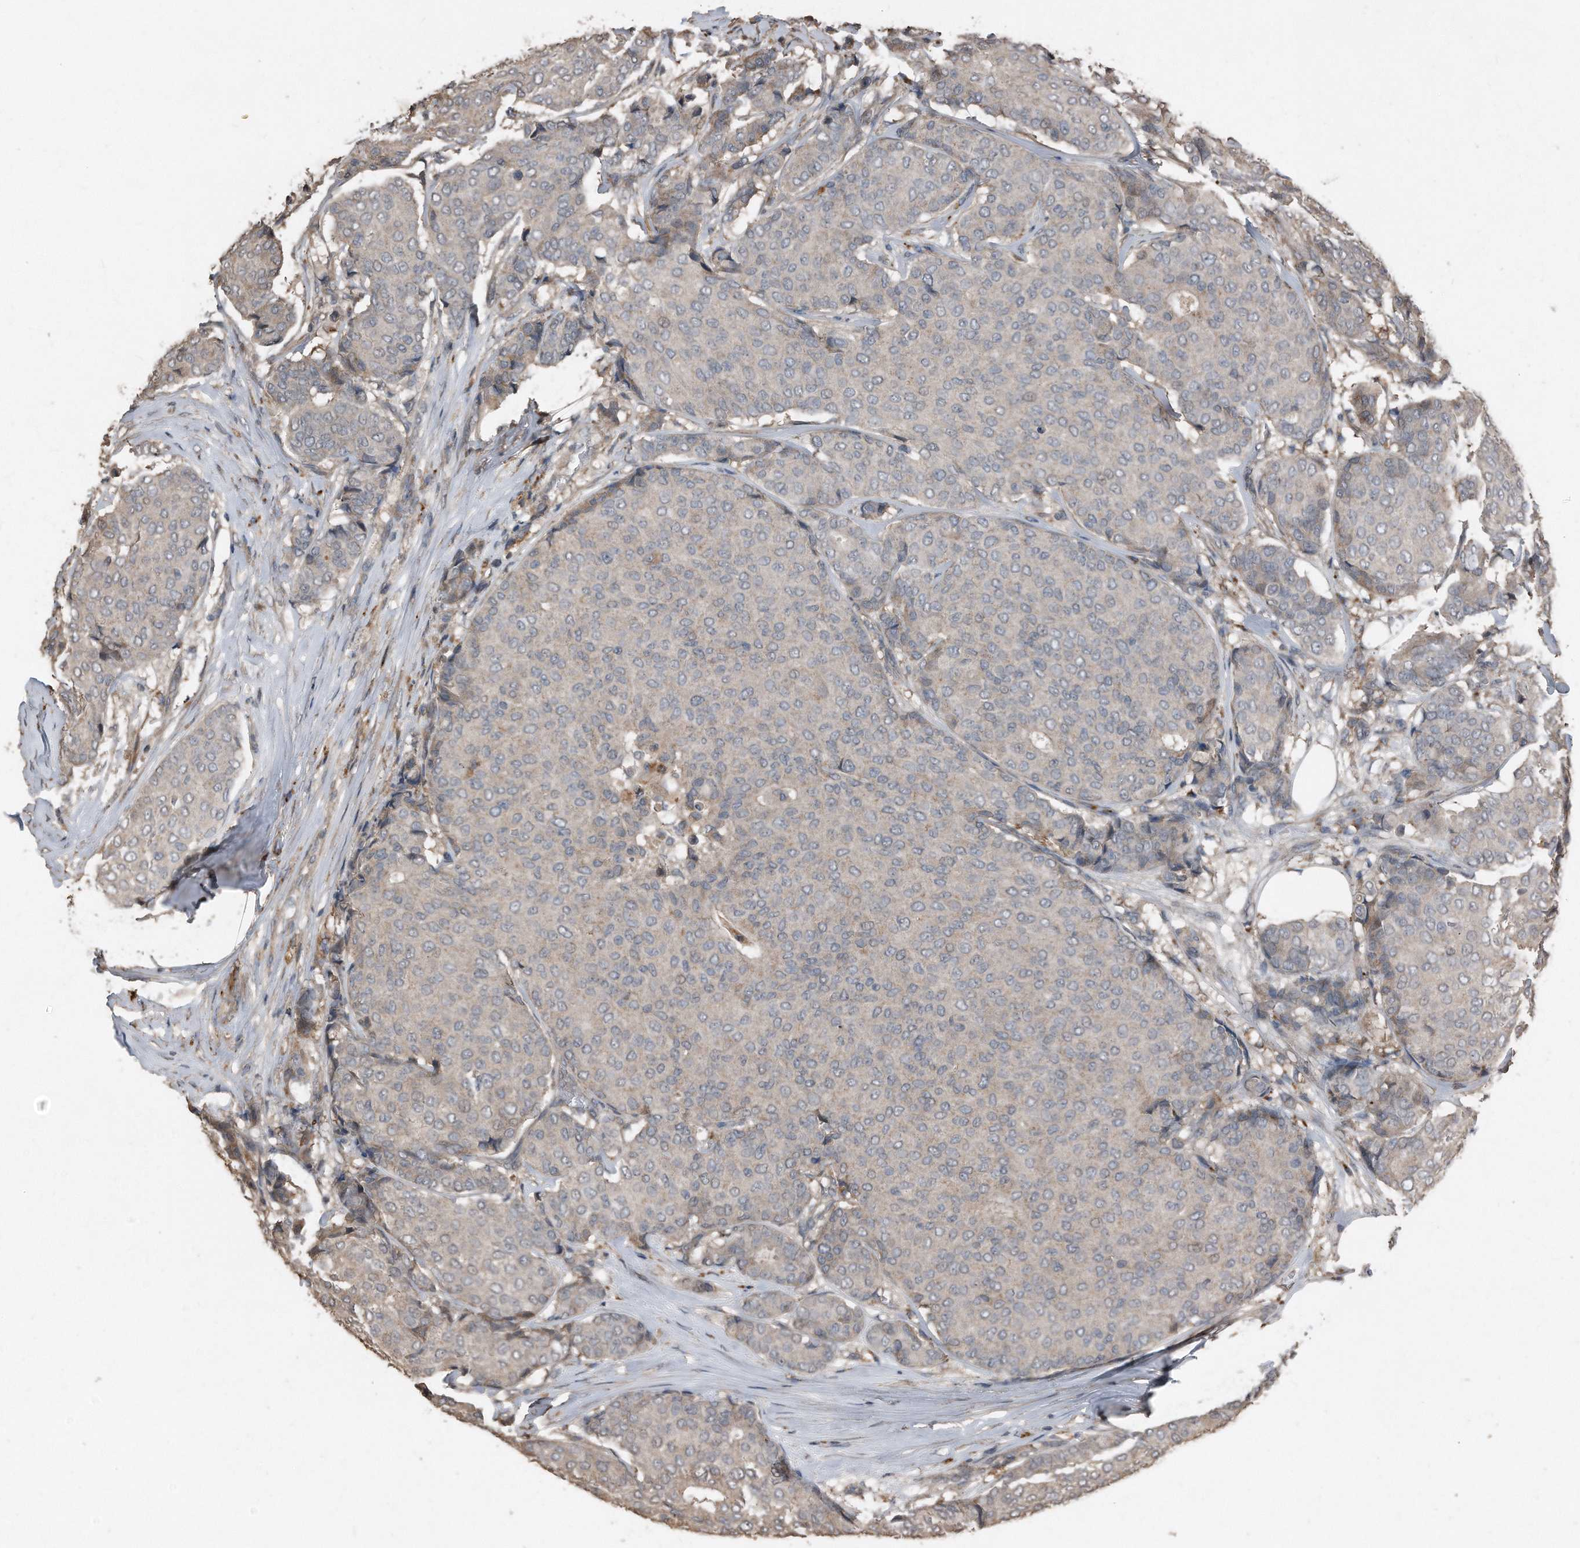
{"staining": {"intensity": "weak", "quantity": "<25%", "location": "cytoplasmic/membranous"}, "tissue": "breast cancer", "cell_type": "Tumor cells", "image_type": "cancer", "snomed": [{"axis": "morphology", "description": "Duct carcinoma"}, {"axis": "topography", "description": "Breast"}], "caption": "Immunohistochemistry micrograph of human breast intraductal carcinoma stained for a protein (brown), which exhibits no staining in tumor cells.", "gene": "ANKRD10", "patient": {"sex": "female", "age": 75}}